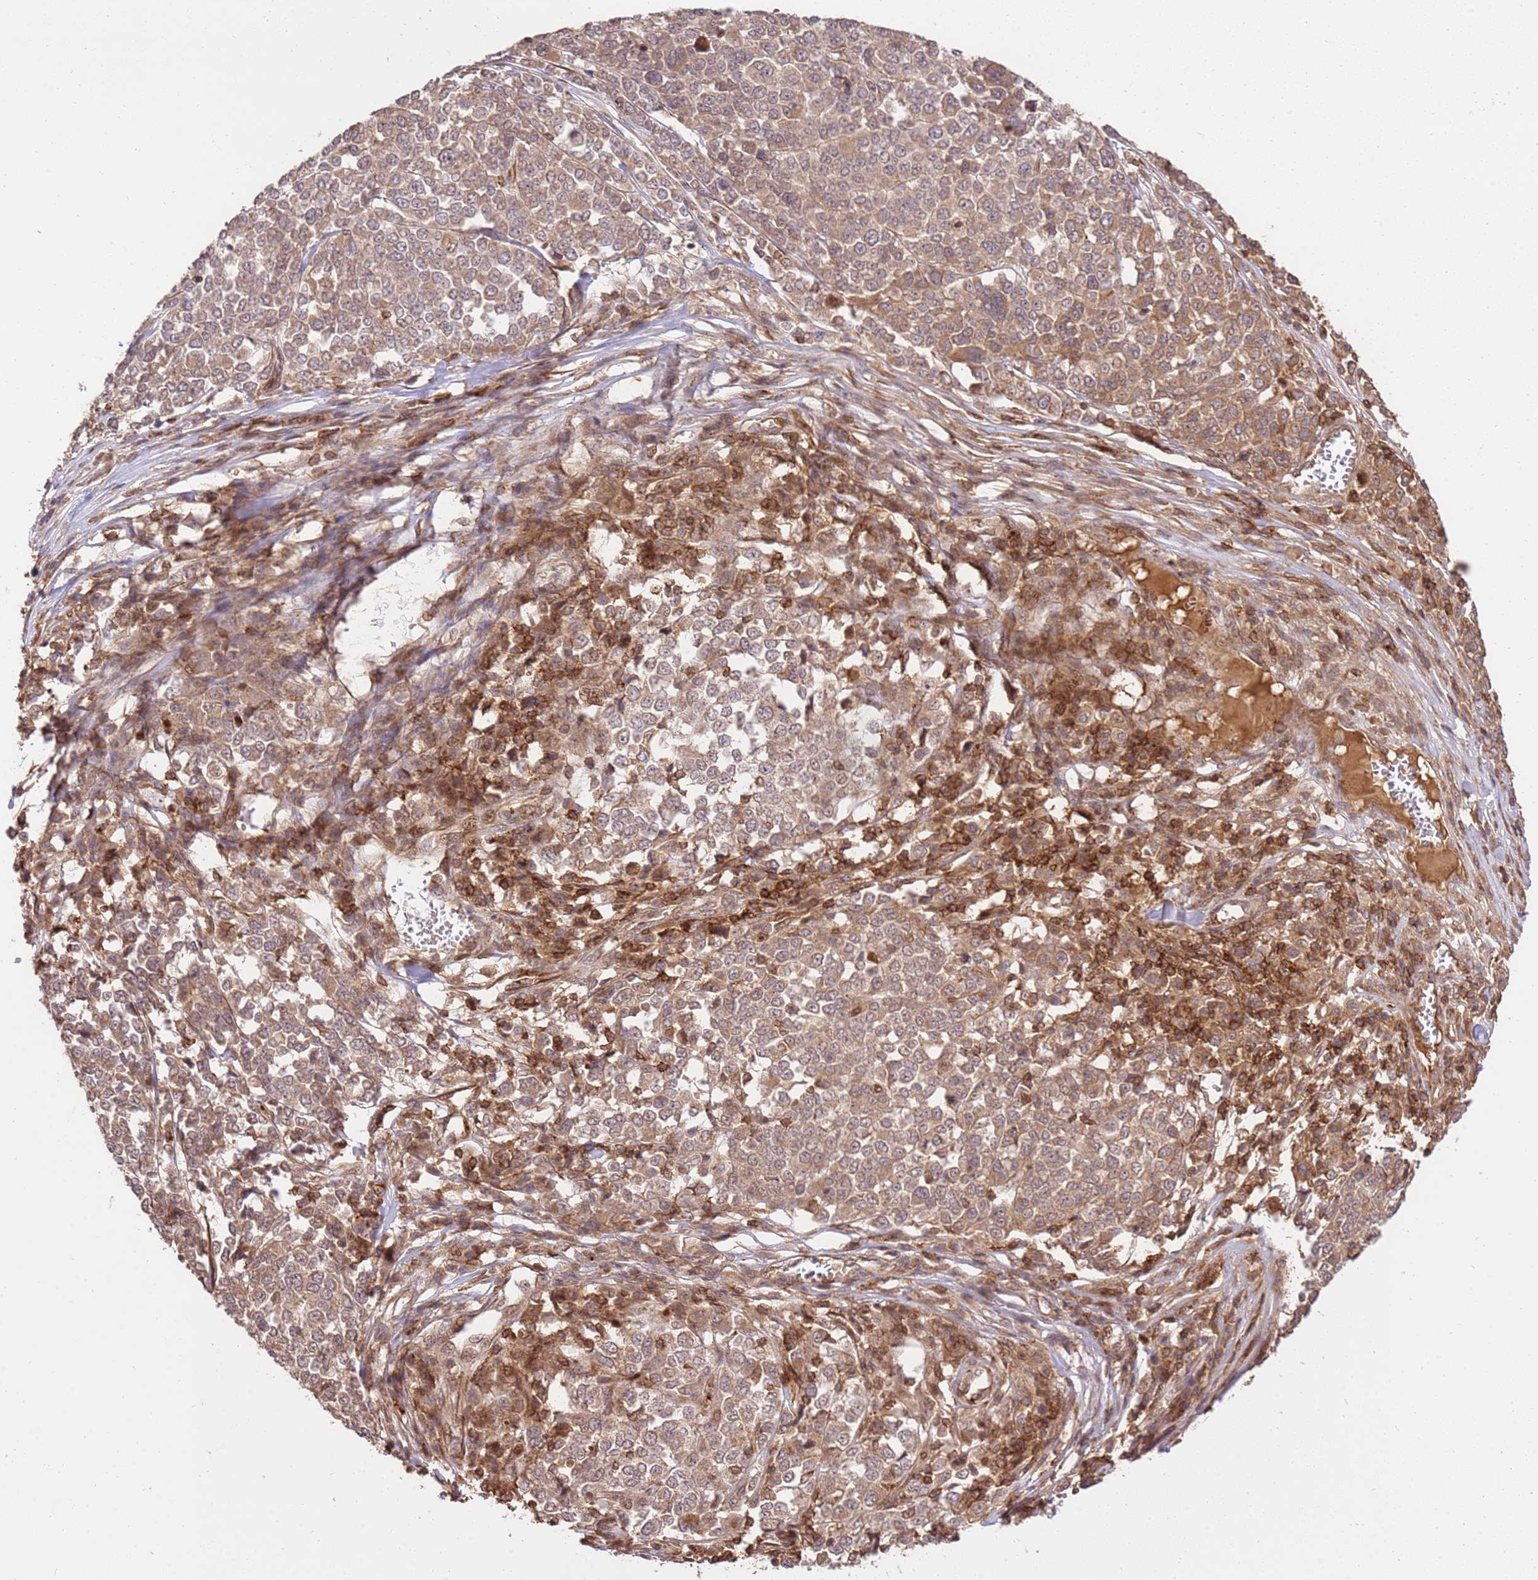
{"staining": {"intensity": "weak", "quantity": ">75%", "location": "cytoplasmic/membranous"}, "tissue": "melanoma", "cell_type": "Tumor cells", "image_type": "cancer", "snomed": [{"axis": "morphology", "description": "Malignant melanoma, Metastatic site"}, {"axis": "topography", "description": "Lymph node"}], "caption": "Weak cytoplasmic/membranous protein positivity is seen in approximately >75% of tumor cells in melanoma.", "gene": "KATNAL2", "patient": {"sex": "male", "age": 44}}